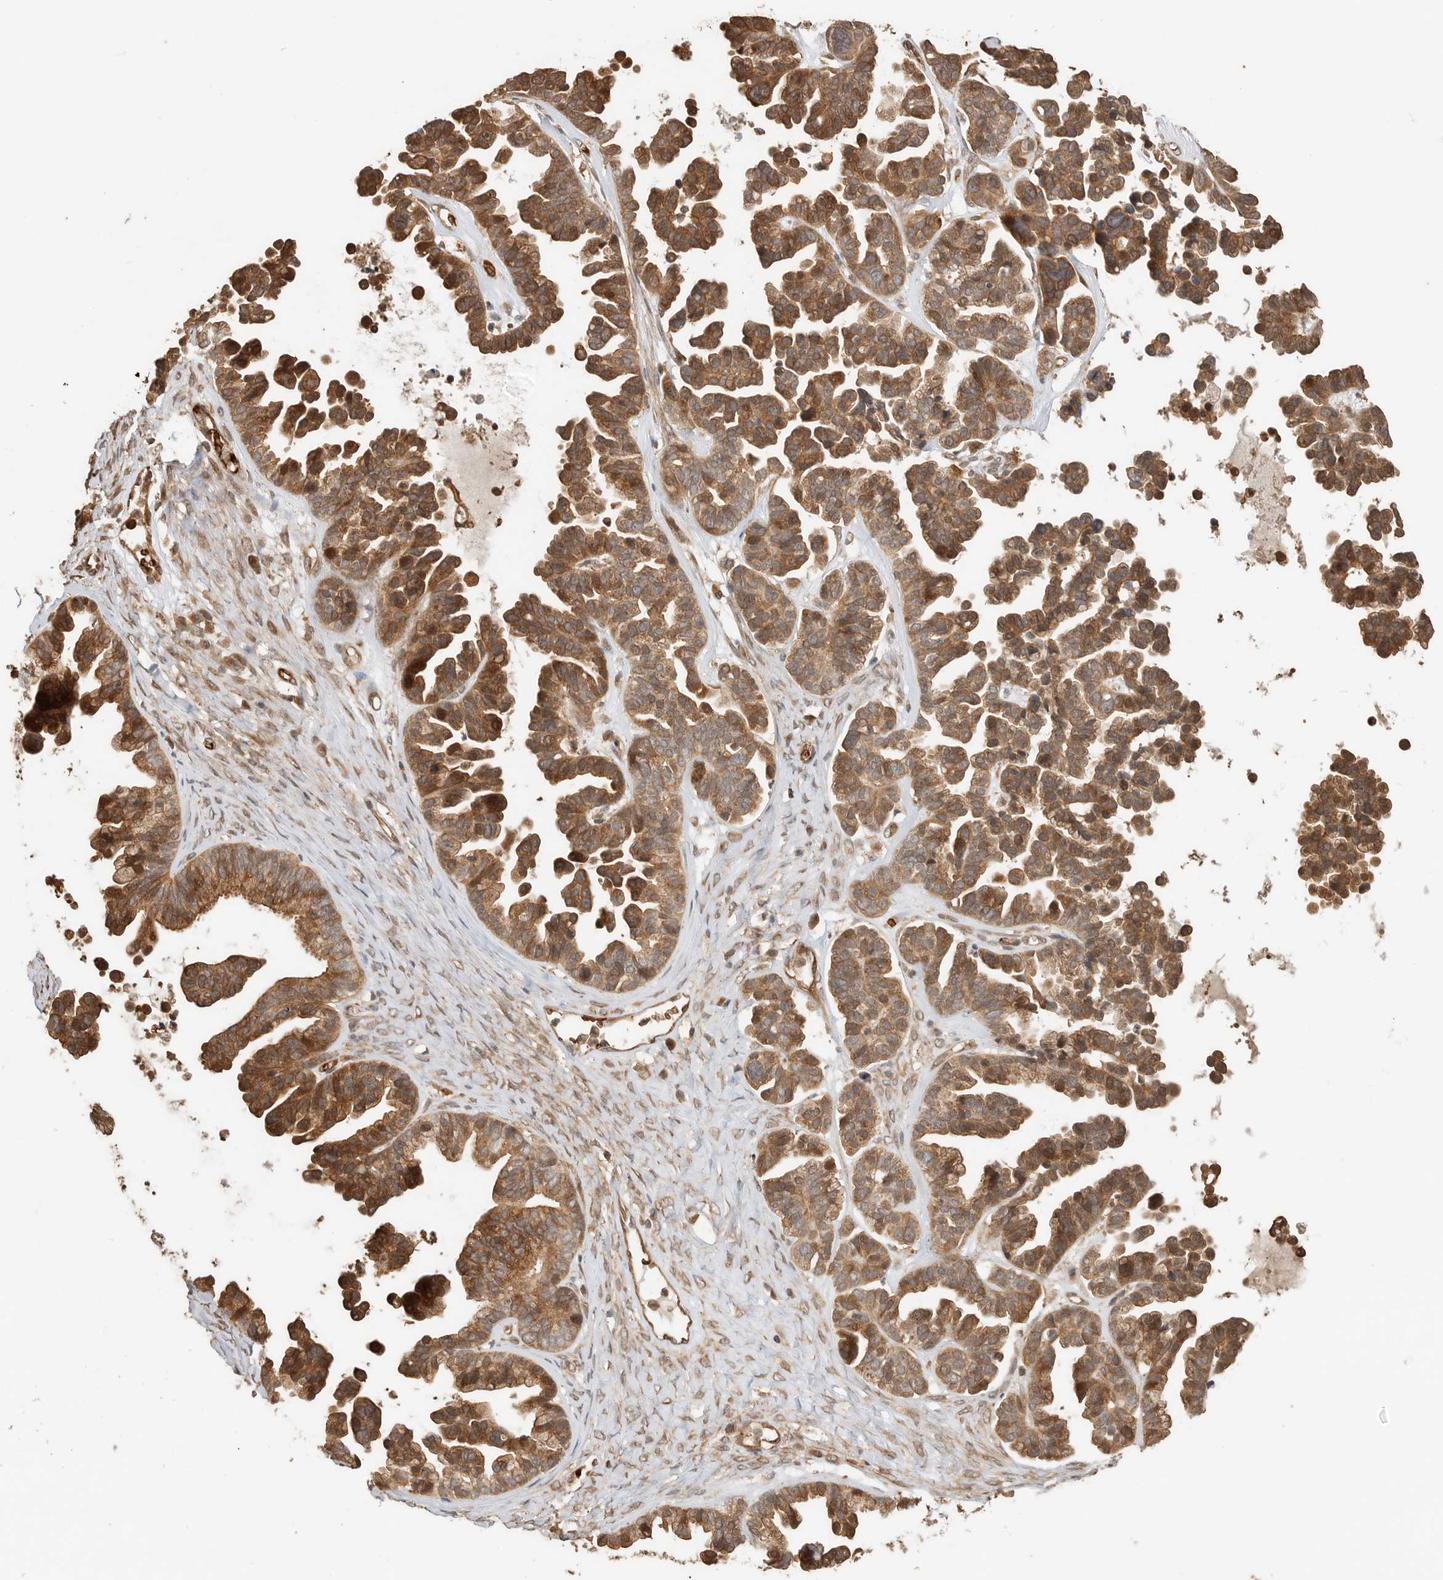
{"staining": {"intensity": "moderate", "quantity": ">75%", "location": "cytoplasmic/membranous"}, "tissue": "ovarian cancer", "cell_type": "Tumor cells", "image_type": "cancer", "snomed": [{"axis": "morphology", "description": "Cystadenocarcinoma, serous, NOS"}, {"axis": "topography", "description": "Ovary"}], "caption": "This image displays immunohistochemistry (IHC) staining of serous cystadenocarcinoma (ovarian), with medium moderate cytoplasmic/membranous expression in approximately >75% of tumor cells.", "gene": "OTUD6B", "patient": {"sex": "female", "age": 56}}